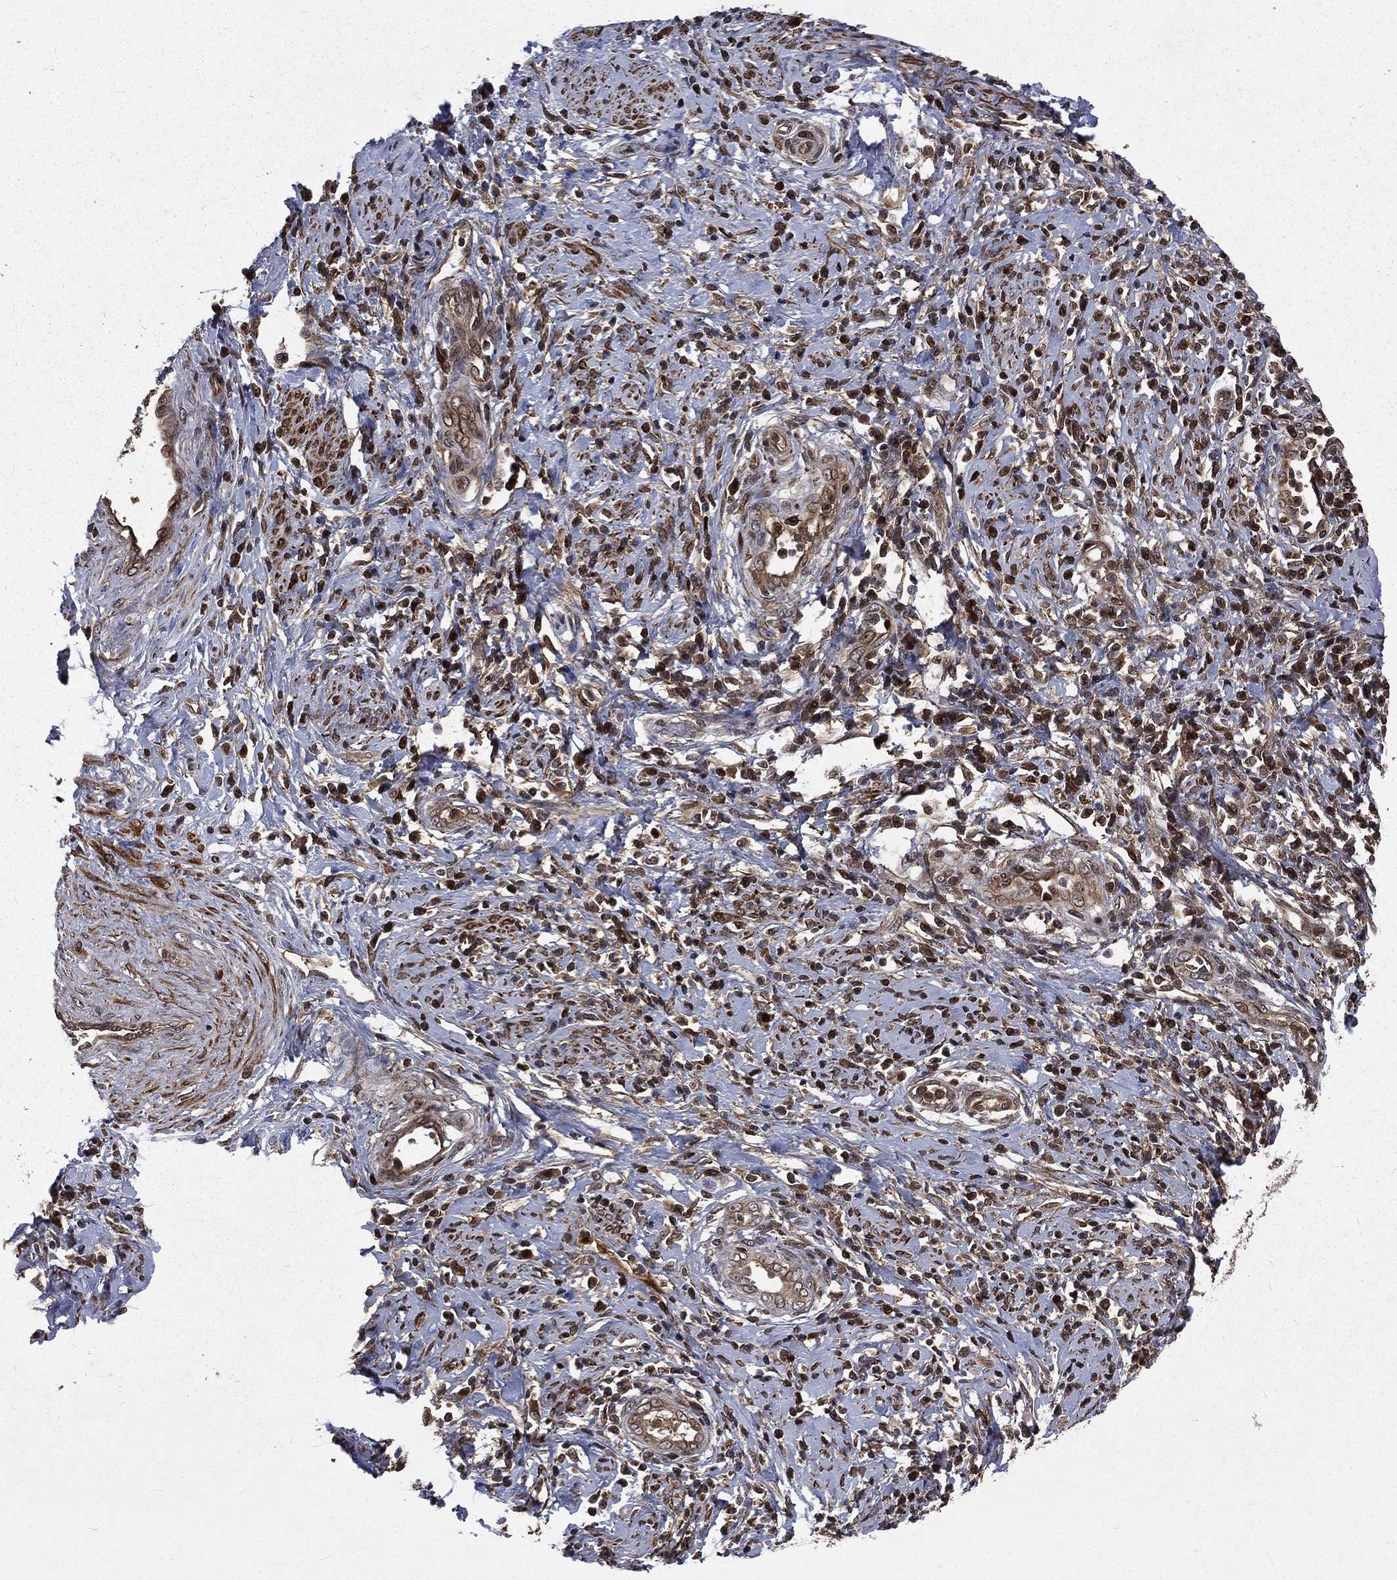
{"staining": {"intensity": "weak", "quantity": "<25%", "location": "cytoplasmic/membranous,nuclear"}, "tissue": "cervical cancer", "cell_type": "Tumor cells", "image_type": "cancer", "snomed": [{"axis": "morphology", "description": "Squamous cell carcinoma, NOS"}, {"axis": "topography", "description": "Cervix"}], "caption": "High magnification brightfield microscopy of cervical cancer (squamous cell carcinoma) stained with DAB (brown) and counterstained with hematoxylin (blue): tumor cells show no significant staining.", "gene": "LENG8", "patient": {"sex": "female", "age": 26}}